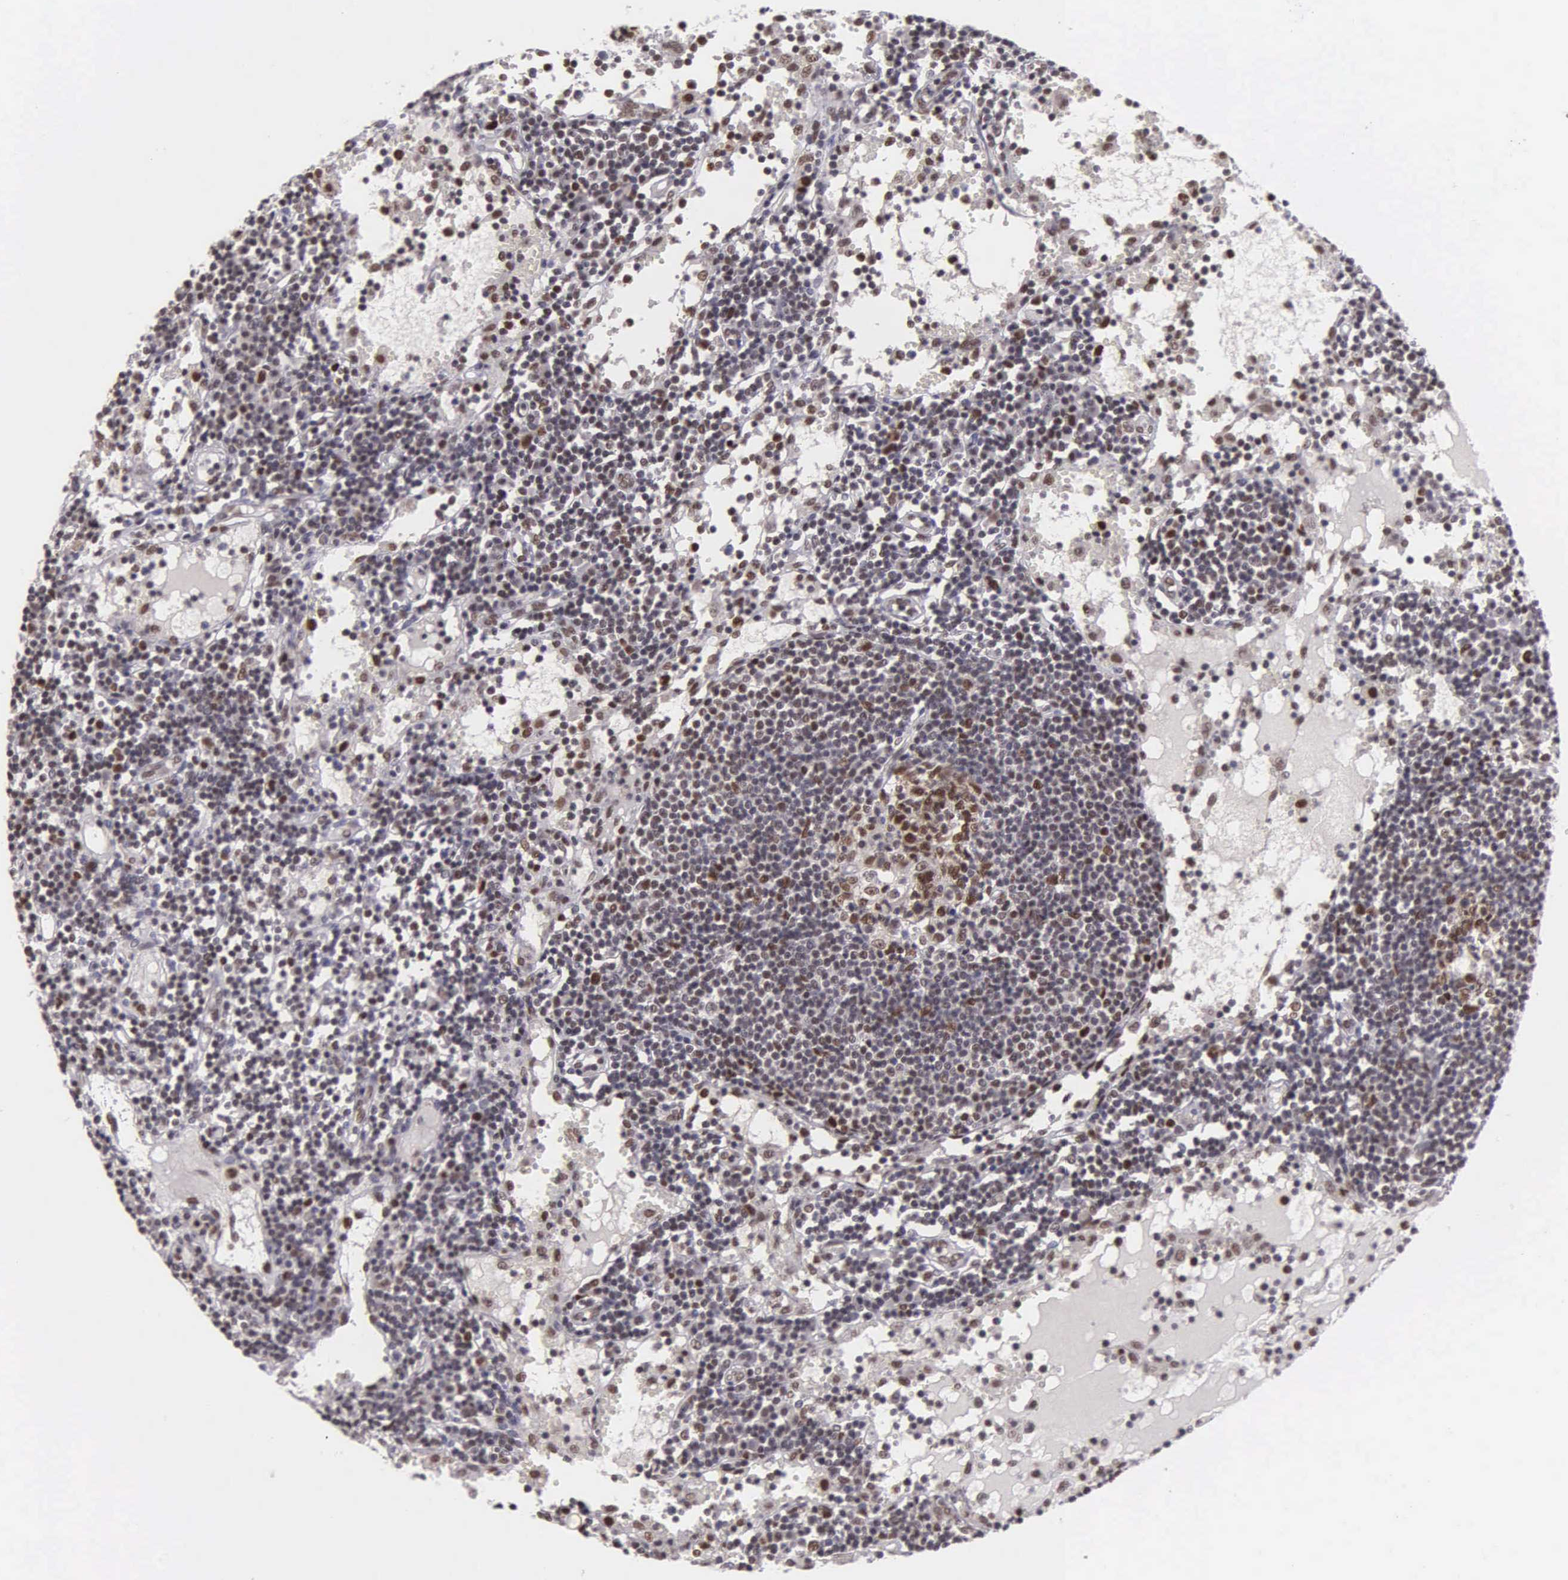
{"staining": {"intensity": "moderate", "quantity": "25%-75%", "location": "nuclear"}, "tissue": "lymph node", "cell_type": "Germinal center cells", "image_type": "normal", "snomed": [{"axis": "morphology", "description": "Normal tissue, NOS"}, {"axis": "topography", "description": "Lymph node"}], "caption": "Moderate nuclear protein expression is present in approximately 25%-75% of germinal center cells in lymph node.", "gene": "UBR7", "patient": {"sex": "female", "age": 55}}